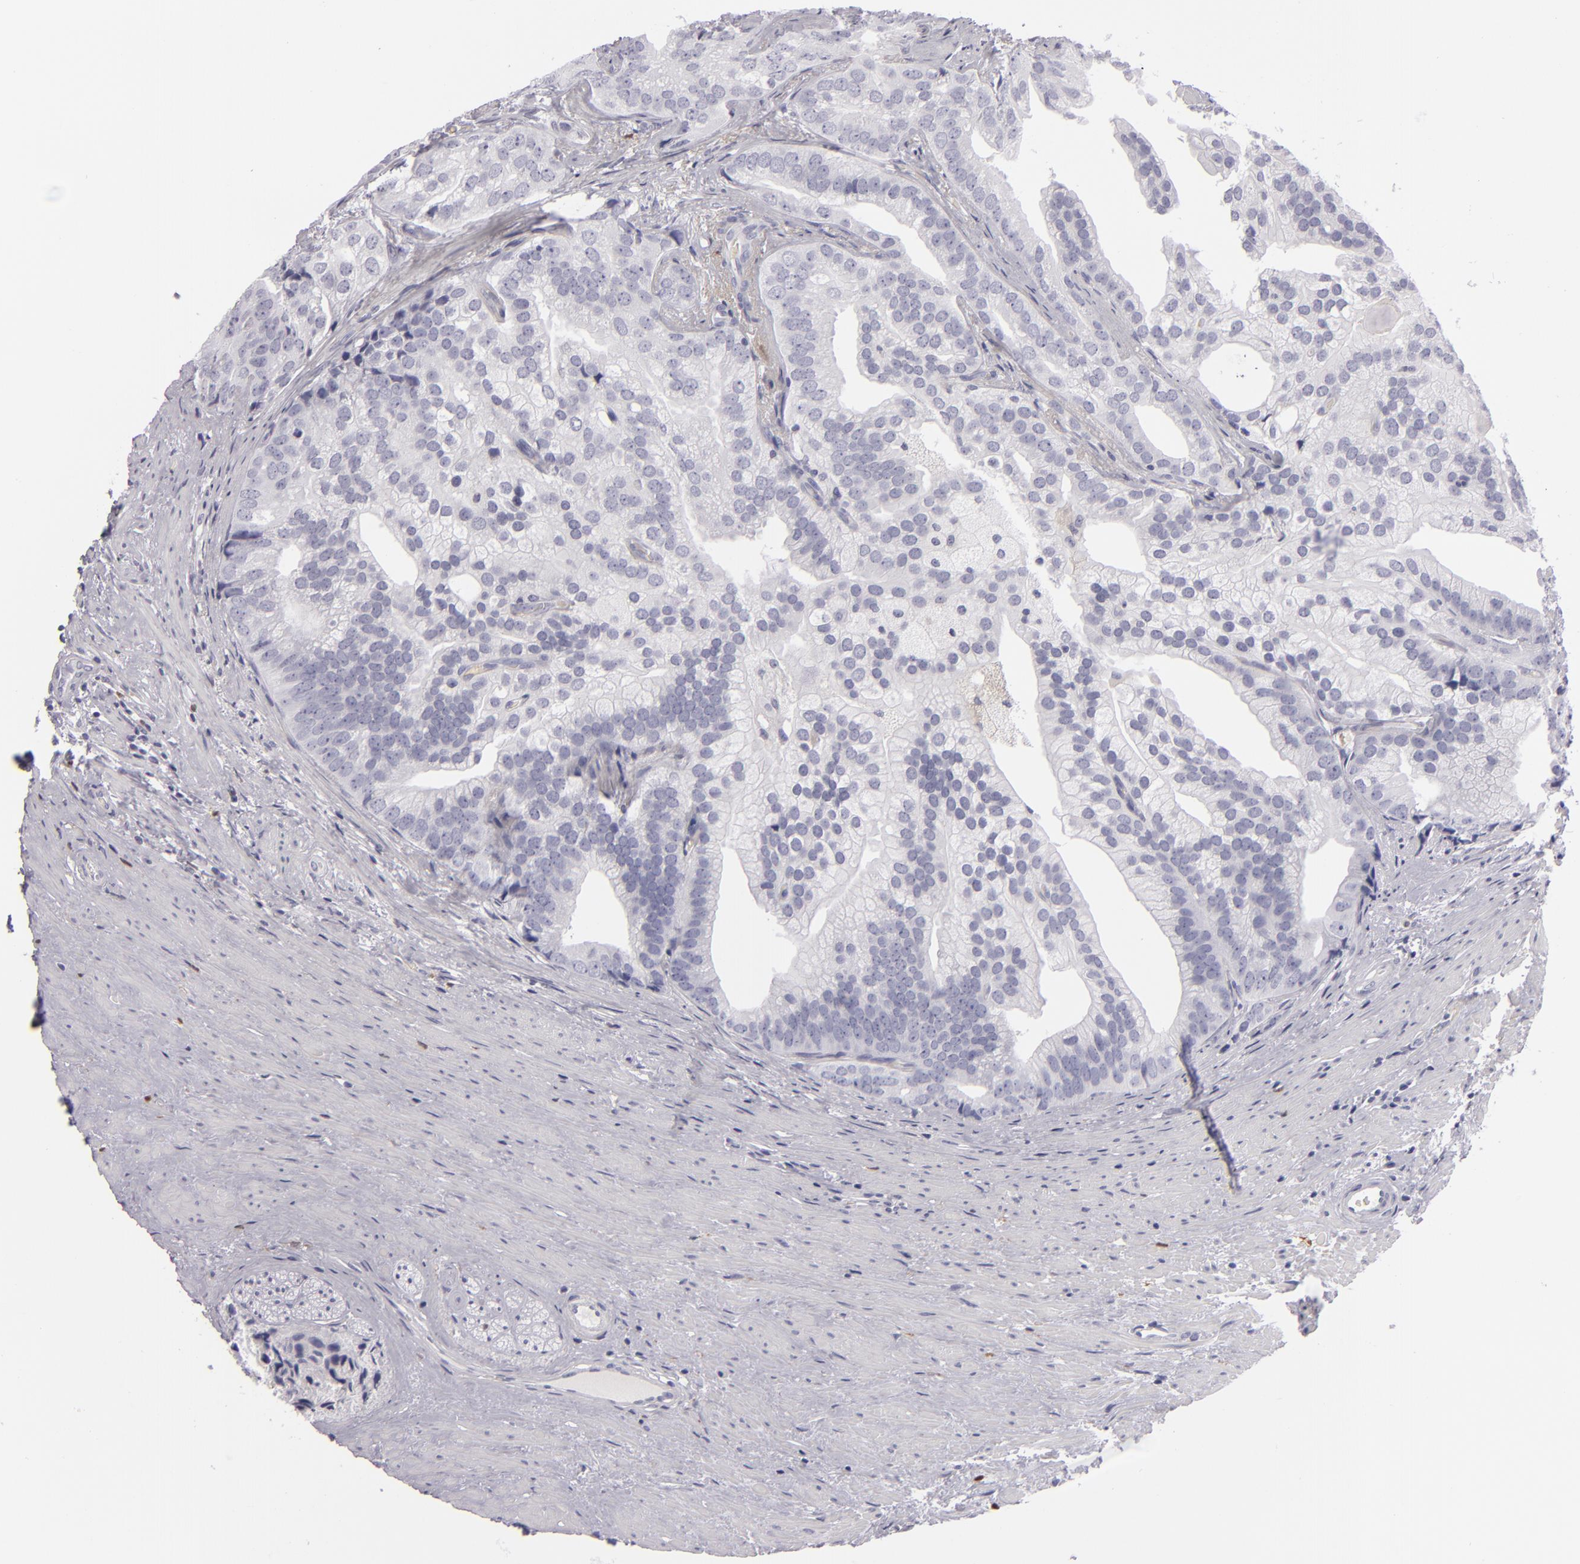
{"staining": {"intensity": "negative", "quantity": "none", "location": "none"}, "tissue": "prostate cancer", "cell_type": "Tumor cells", "image_type": "cancer", "snomed": [{"axis": "morphology", "description": "Adenocarcinoma, Low grade"}, {"axis": "topography", "description": "Prostate"}], "caption": "DAB (3,3'-diaminobenzidine) immunohistochemical staining of human low-grade adenocarcinoma (prostate) displays no significant staining in tumor cells.", "gene": "F13A1", "patient": {"sex": "male", "age": 71}}